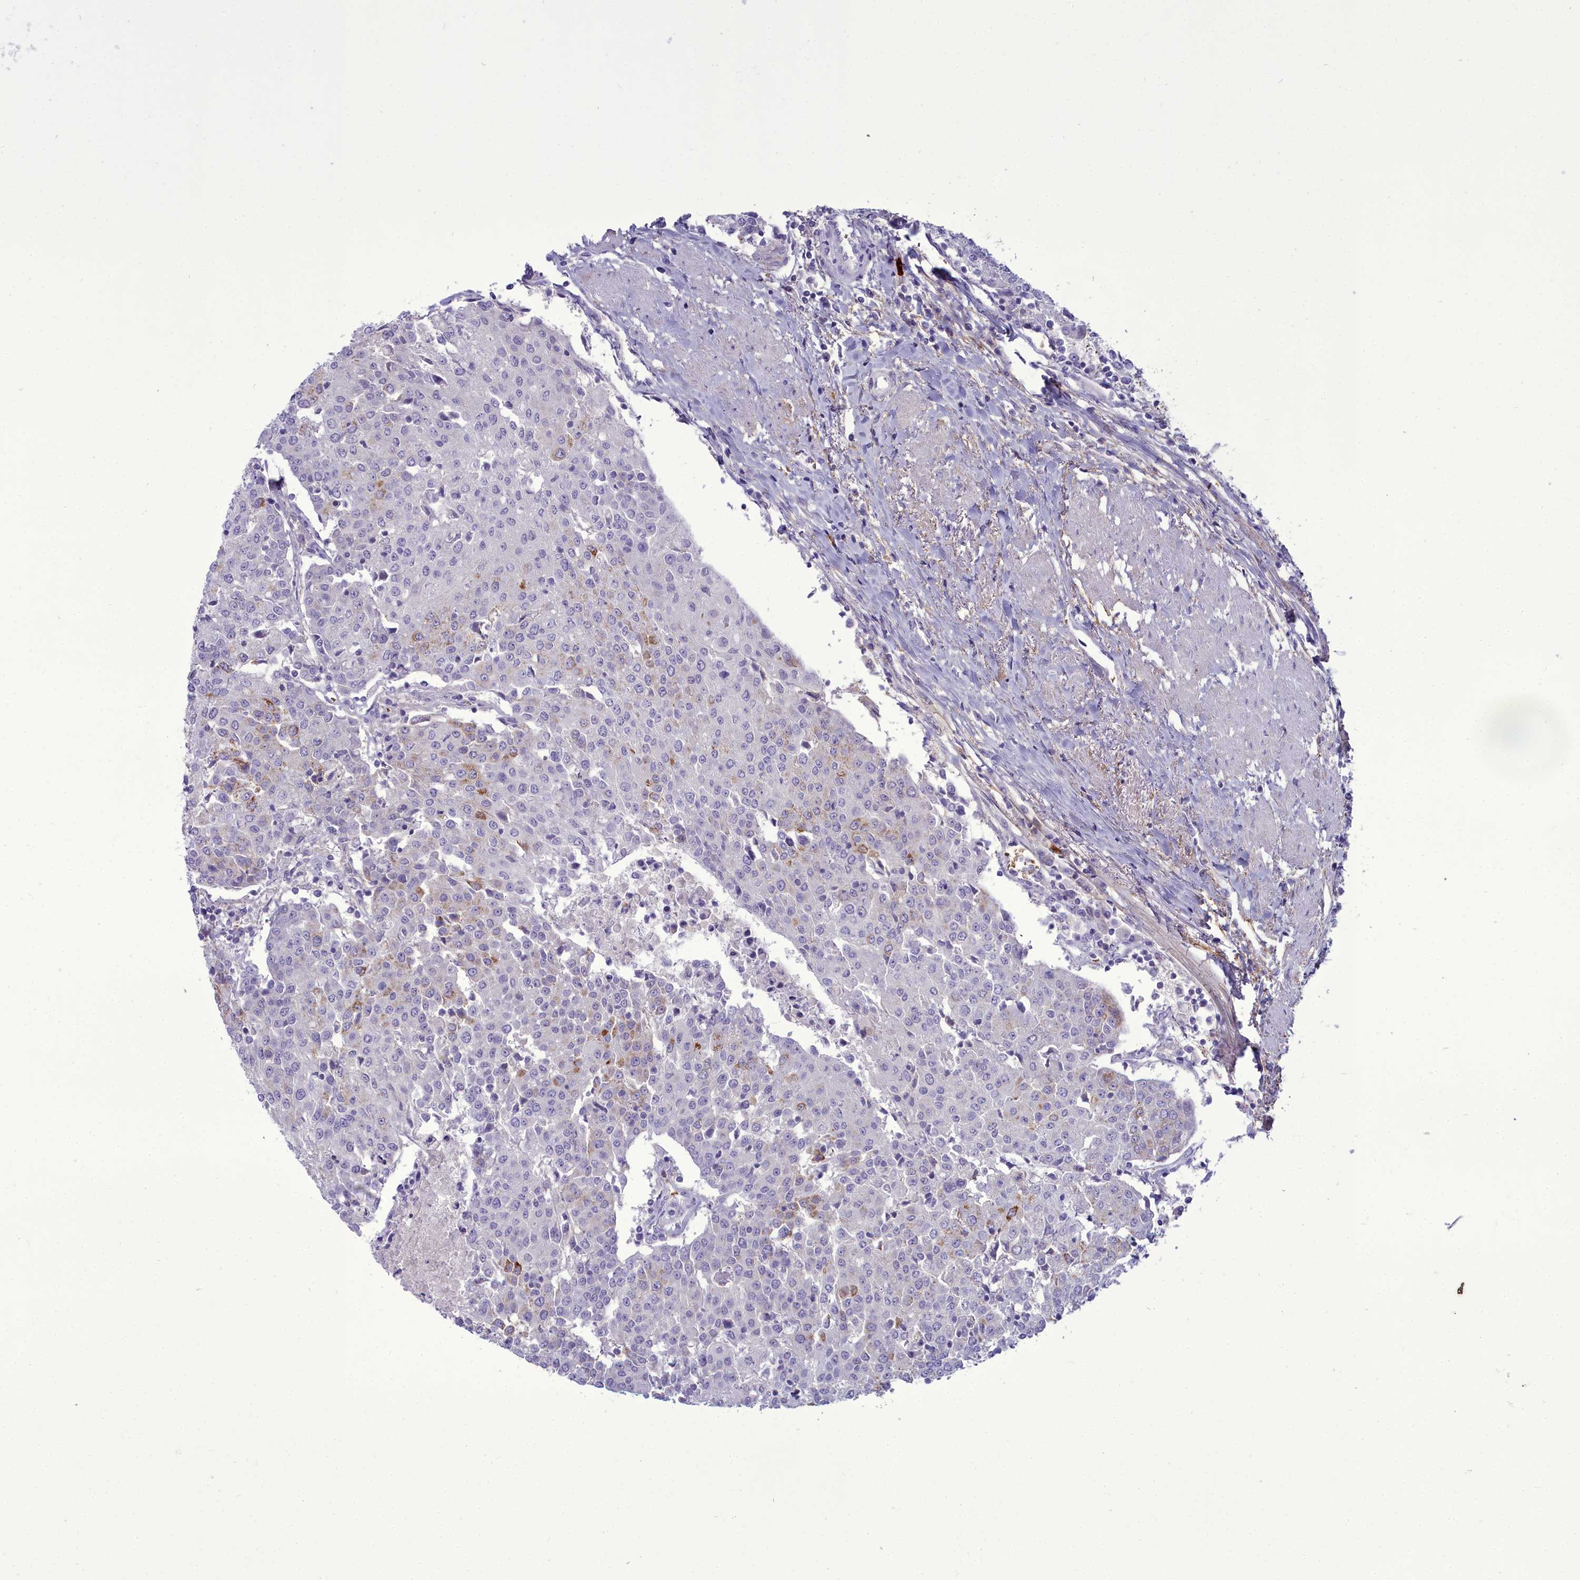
{"staining": {"intensity": "moderate", "quantity": "<25%", "location": "cytoplasmic/membranous"}, "tissue": "urothelial cancer", "cell_type": "Tumor cells", "image_type": "cancer", "snomed": [{"axis": "morphology", "description": "Urothelial carcinoma, High grade"}, {"axis": "topography", "description": "Urinary bladder"}], "caption": "This image reveals immunohistochemistry staining of human urothelial cancer, with low moderate cytoplasmic/membranous positivity in about <25% of tumor cells.", "gene": "OSTN", "patient": {"sex": "female", "age": 85}}